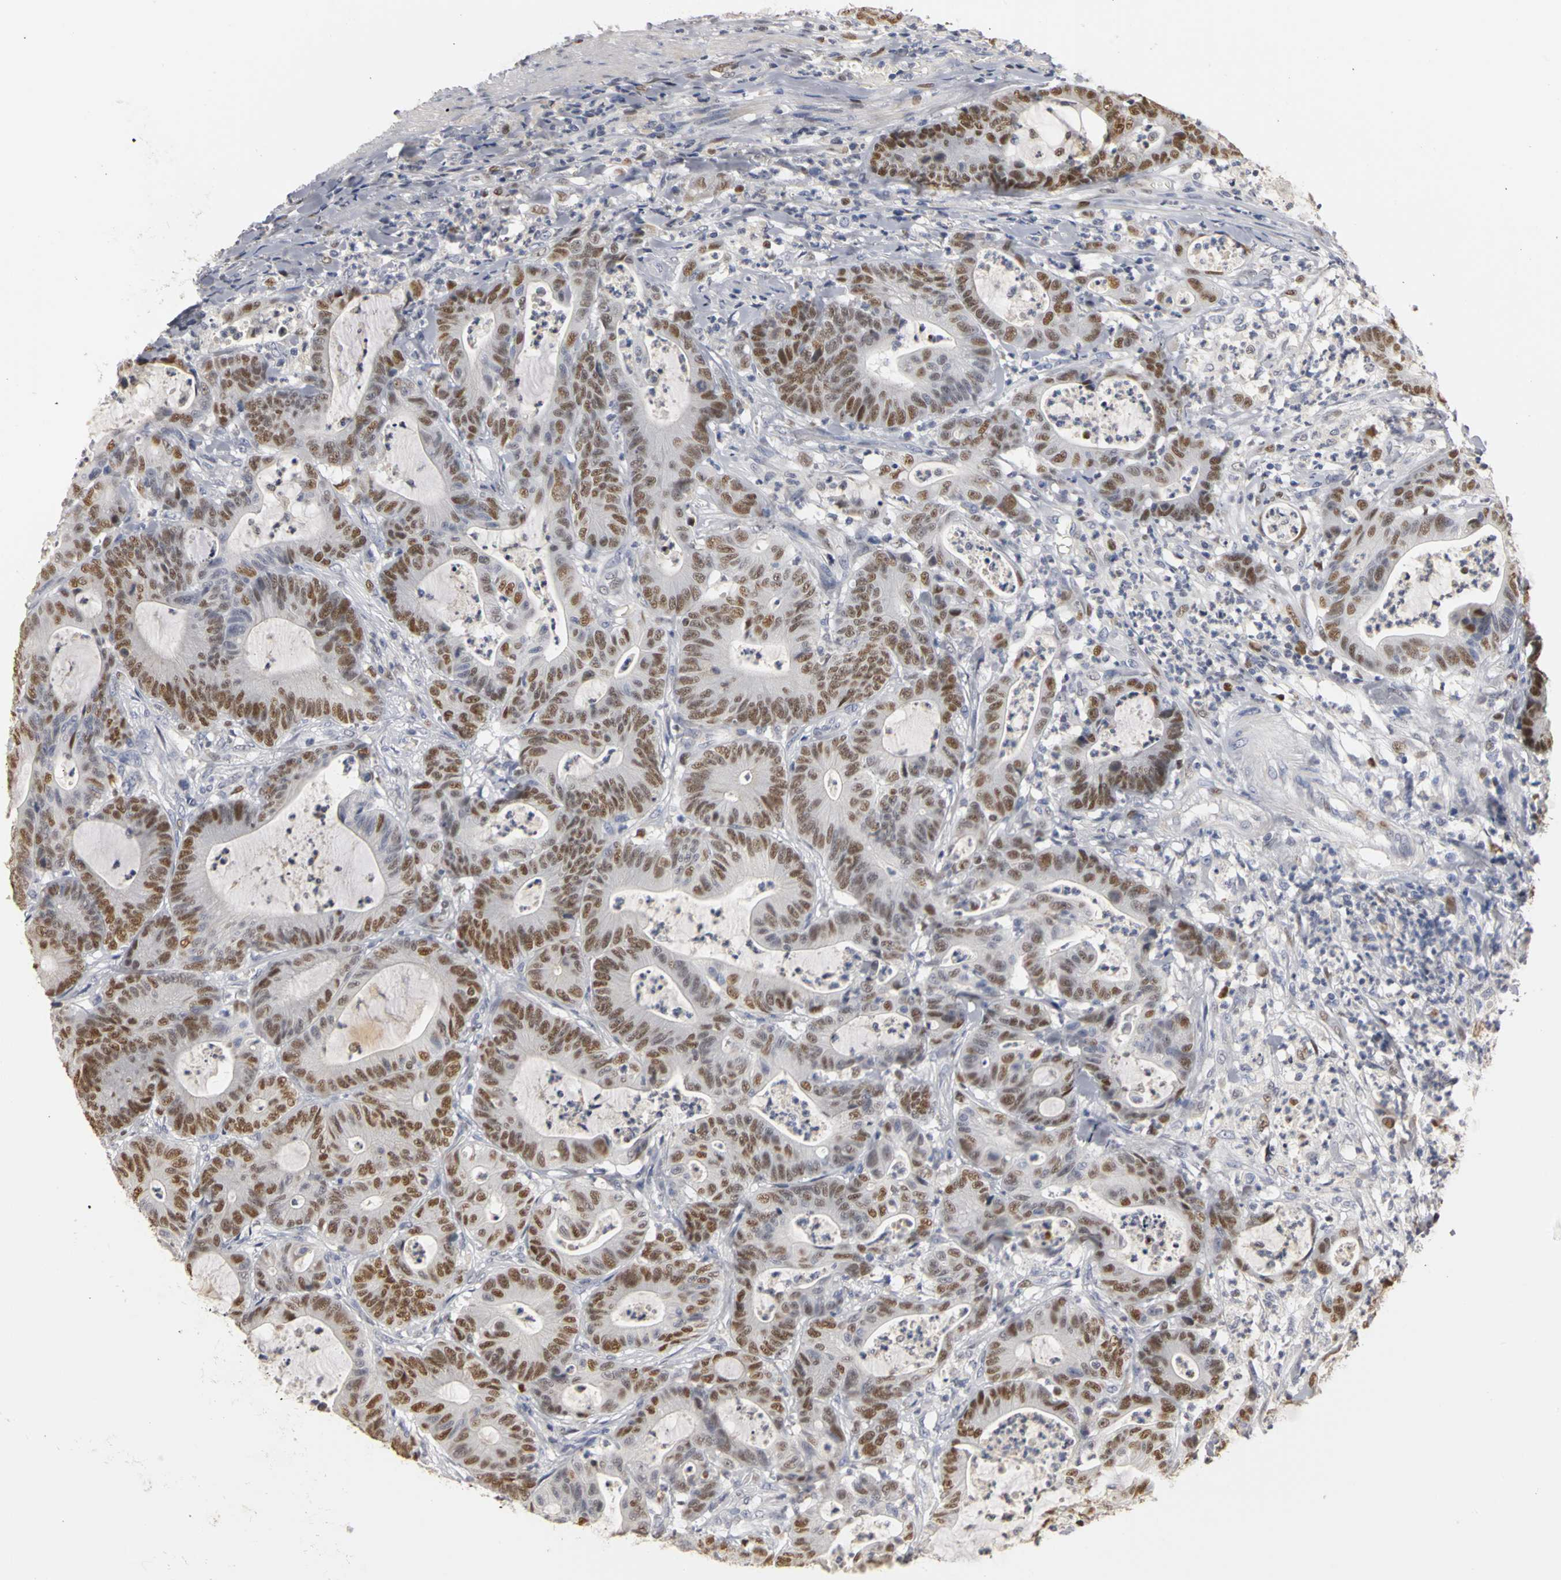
{"staining": {"intensity": "moderate", "quantity": ">75%", "location": "nuclear"}, "tissue": "colorectal cancer", "cell_type": "Tumor cells", "image_type": "cancer", "snomed": [{"axis": "morphology", "description": "Adenocarcinoma, NOS"}, {"axis": "topography", "description": "Colon"}], "caption": "Human adenocarcinoma (colorectal) stained with a brown dye reveals moderate nuclear positive expression in about >75% of tumor cells.", "gene": "MCM6", "patient": {"sex": "female", "age": 84}}